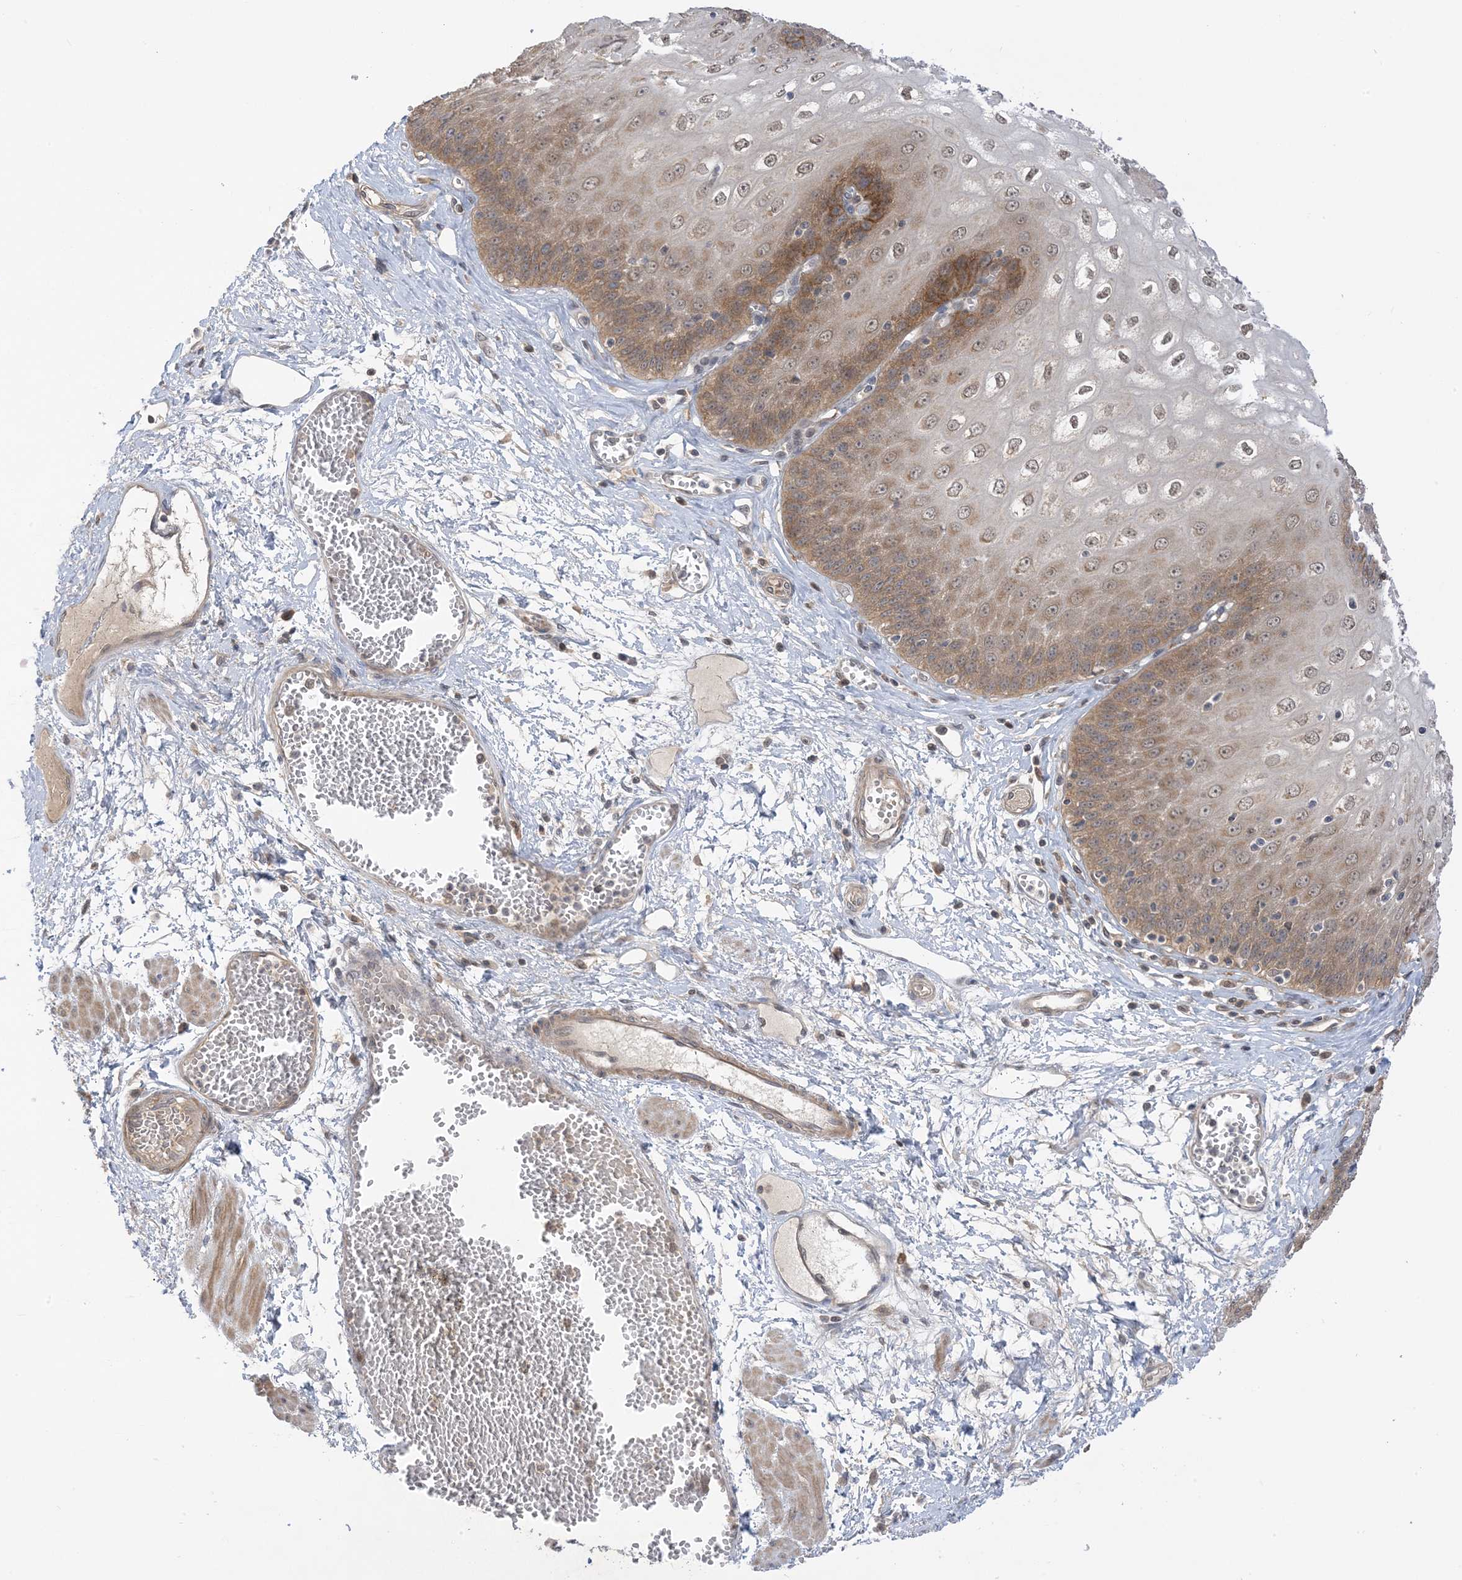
{"staining": {"intensity": "moderate", "quantity": ">75%", "location": "cytoplasmic/membranous,nuclear"}, "tissue": "esophagus", "cell_type": "Squamous epithelial cells", "image_type": "normal", "snomed": [{"axis": "morphology", "description": "Normal tissue, NOS"}, {"axis": "topography", "description": "Esophagus"}], "caption": "An image of esophagus stained for a protein reveals moderate cytoplasmic/membranous,nuclear brown staining in squamous epithelial cells. The staining was performed using DAB, with brown indicating positive protein expression. Nuclei are stained blue with hematoxylin.", "gene": "WDR26", "patient": {"sex": "male", "age": 60}}